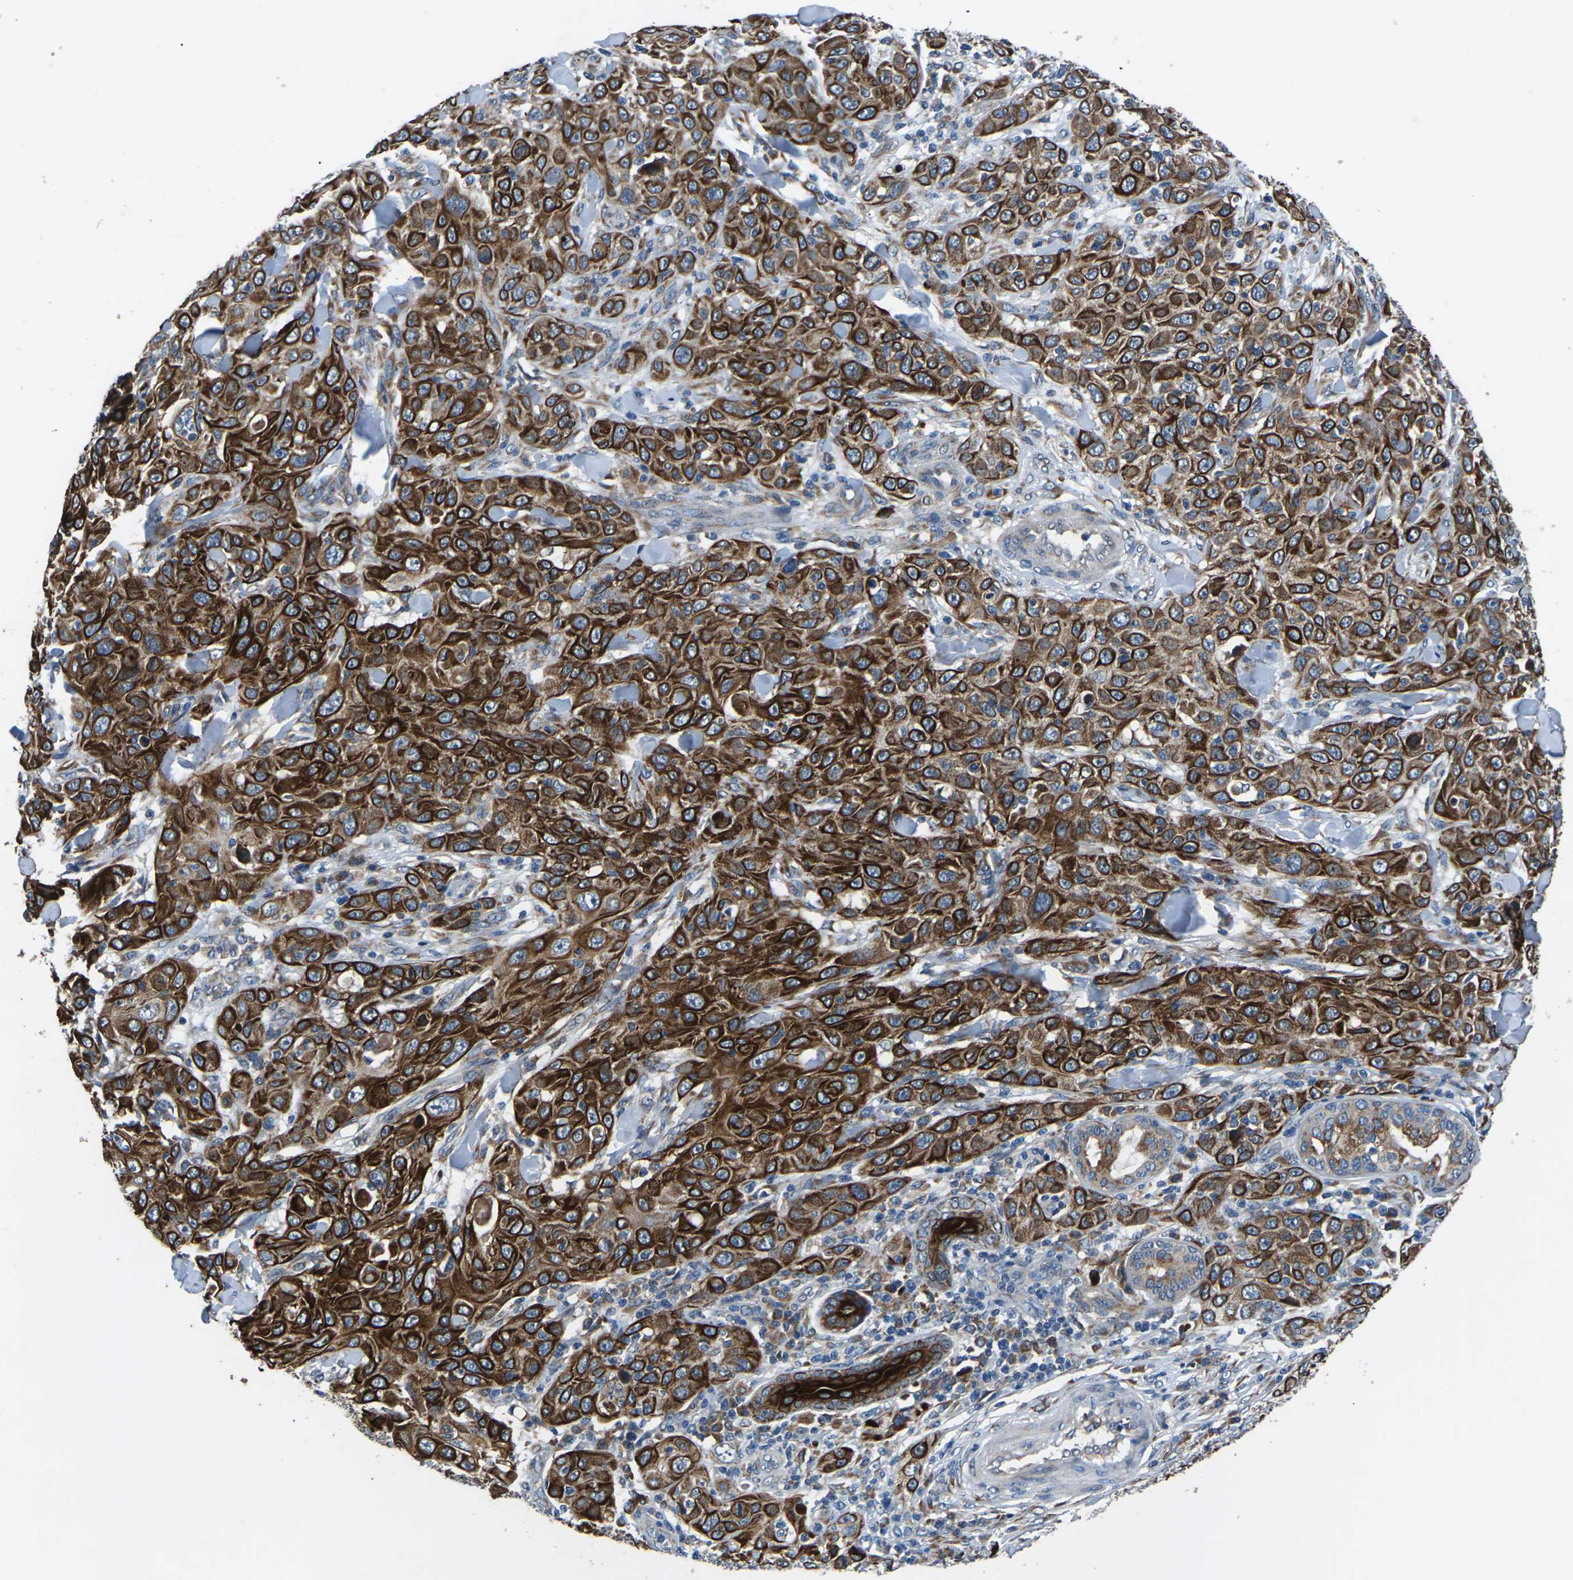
{"staining": {"intensity": "strong", "quantity": ">75%", "location": "cytoplasmic/membranous"}, "tissue": "skin cancer", "cell_type": "Tumor cells", "image_type": "cancer", "snomed": [{"axis": "morphology", "description": "Squamous cell carcinoma, NOS"}, {"axis": "topography", "description": "Skin"}], "caption": "Human squamous cell carcinoma (skin) stained with a brown dye demonstrates strong cytoplasmic/membranous positive expression in approximately >75% of tumor cells.", "gene": "GABRP", "patient": {"sex": "female", "age": 88}}